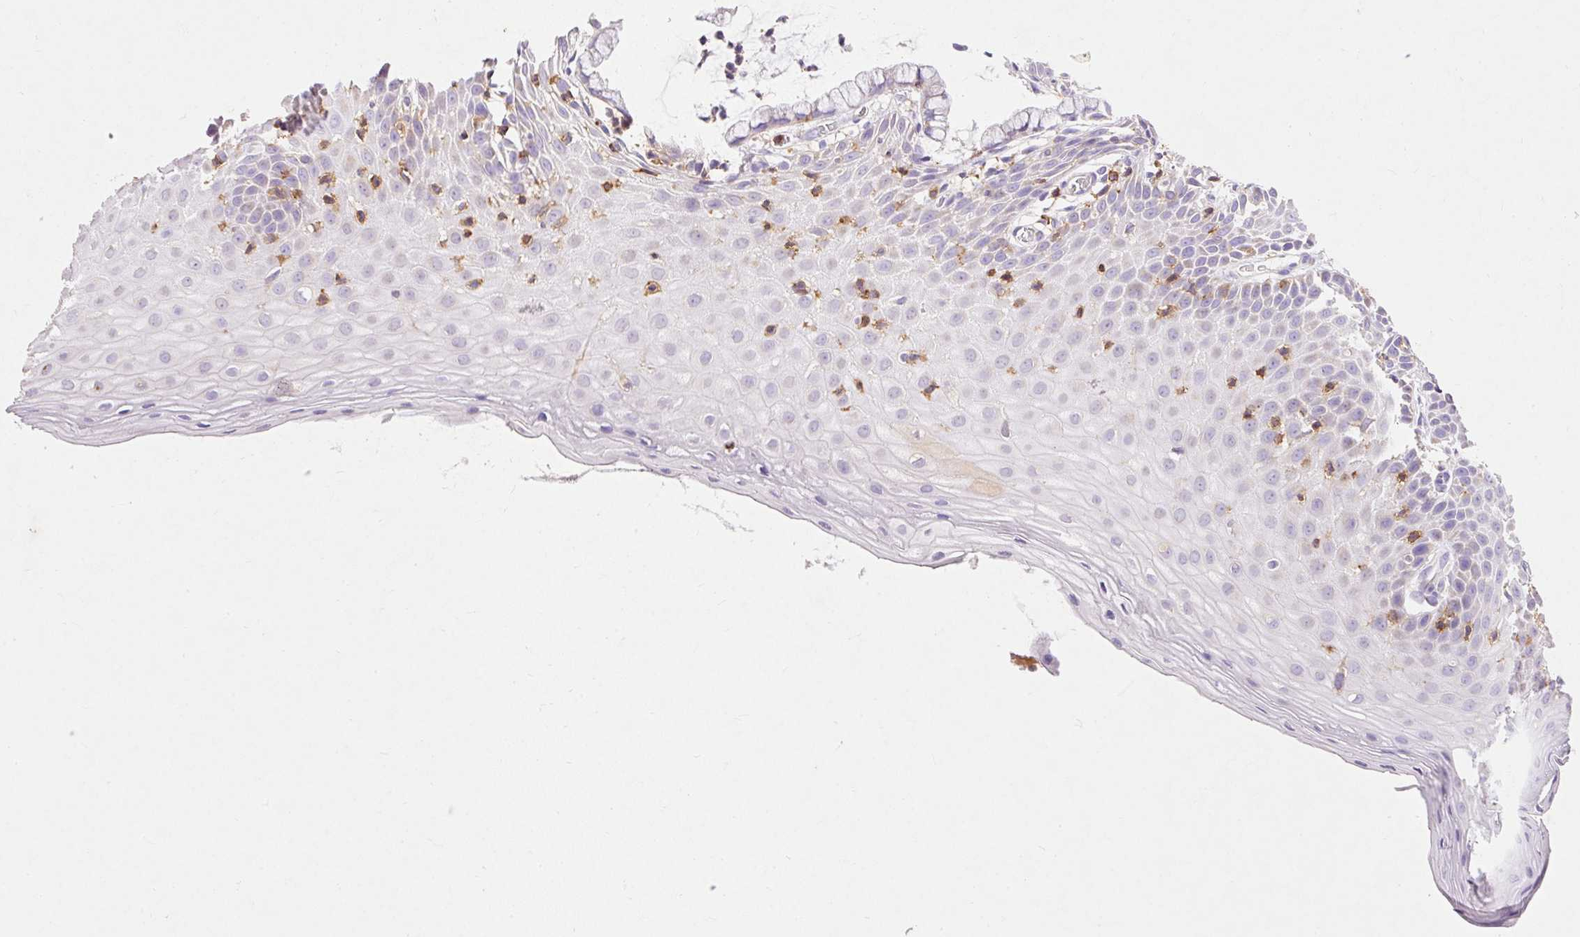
{"staining": {"intensity": "weak", "quantity": "<25%", "location": "cytoplasmic/membranous"}, "tissue": "cervix", "cell_type": "Glandular cells", "image_type": "normal", "snomed": [{"axis": "morphology", "description": "Normal tissue, NOS"}, {"axis": "topography", "description": "Cervix"}], "caption": "Immunohistochemistry (IHC) photomicrograph of benign cervix stained for a protein (brown), which exhibits no expression in glandular cells. (Stains: DAB (3,3'-diaminobenzidine) immunohistochemistry (IHC) with hematoxylin counter stain, Microscopy: brightfield microscopy at high magnification).", "gene": "IMMT", "patient": {"sex": "female", "age": 36}}